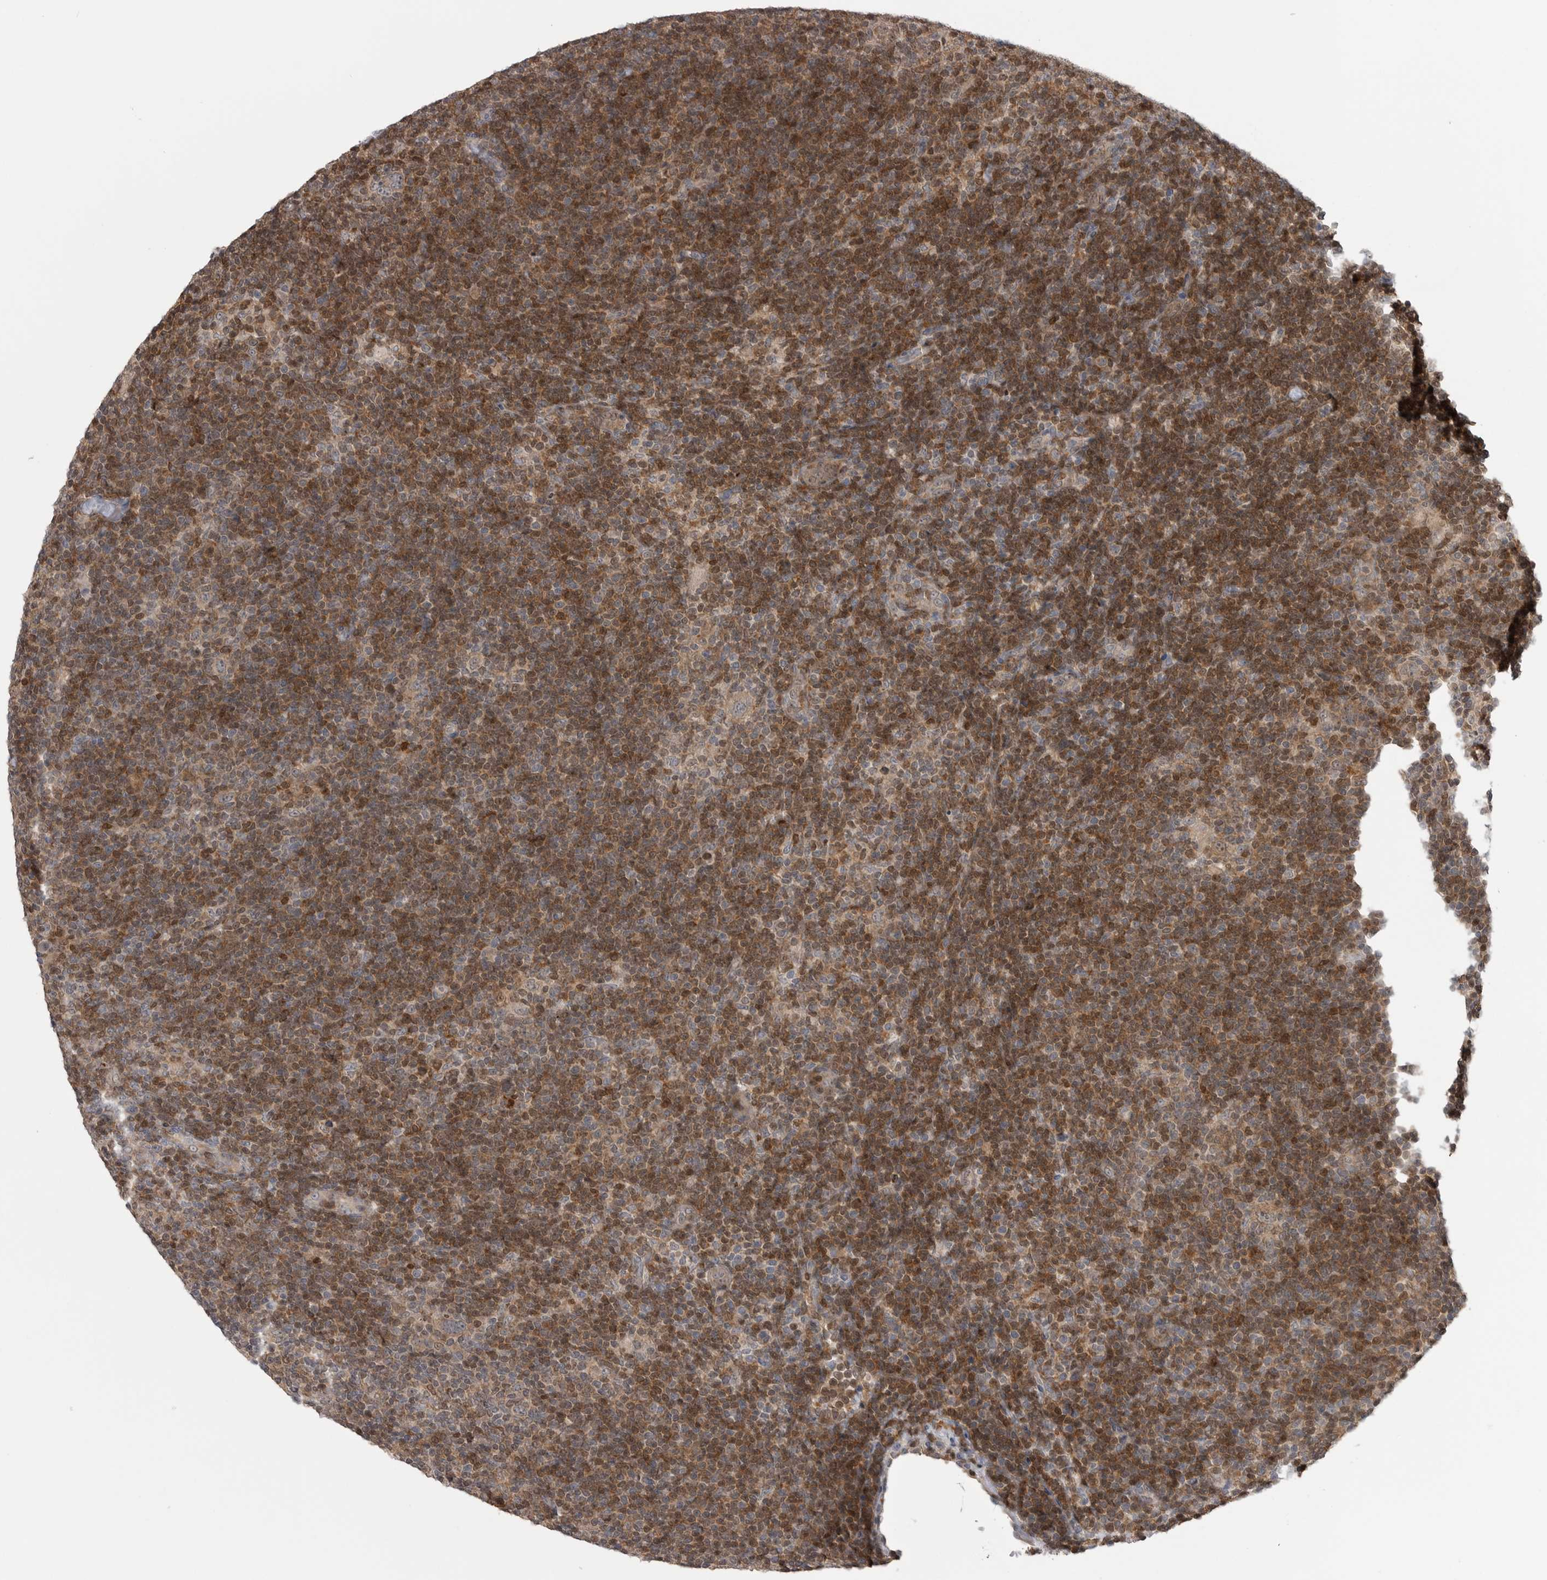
{"staining": {"intensity": "negative", "quantity": "none", "location": "none"}, "tissue": "lymphoma", "cell_type": "Tumor cells", "image_type": "cancer", "snomed": [{"axis": "morphology", "description": "Hodgkin's disease, NOS"}, {"axis": "topography", "description": "Lymph node"}], "caption": "The photomicrograph reveals no significant expression in tumor cells of Hodgkin's disease.", "gene": "MAPK13", "patient": {"sex": "female", "age": 57}}